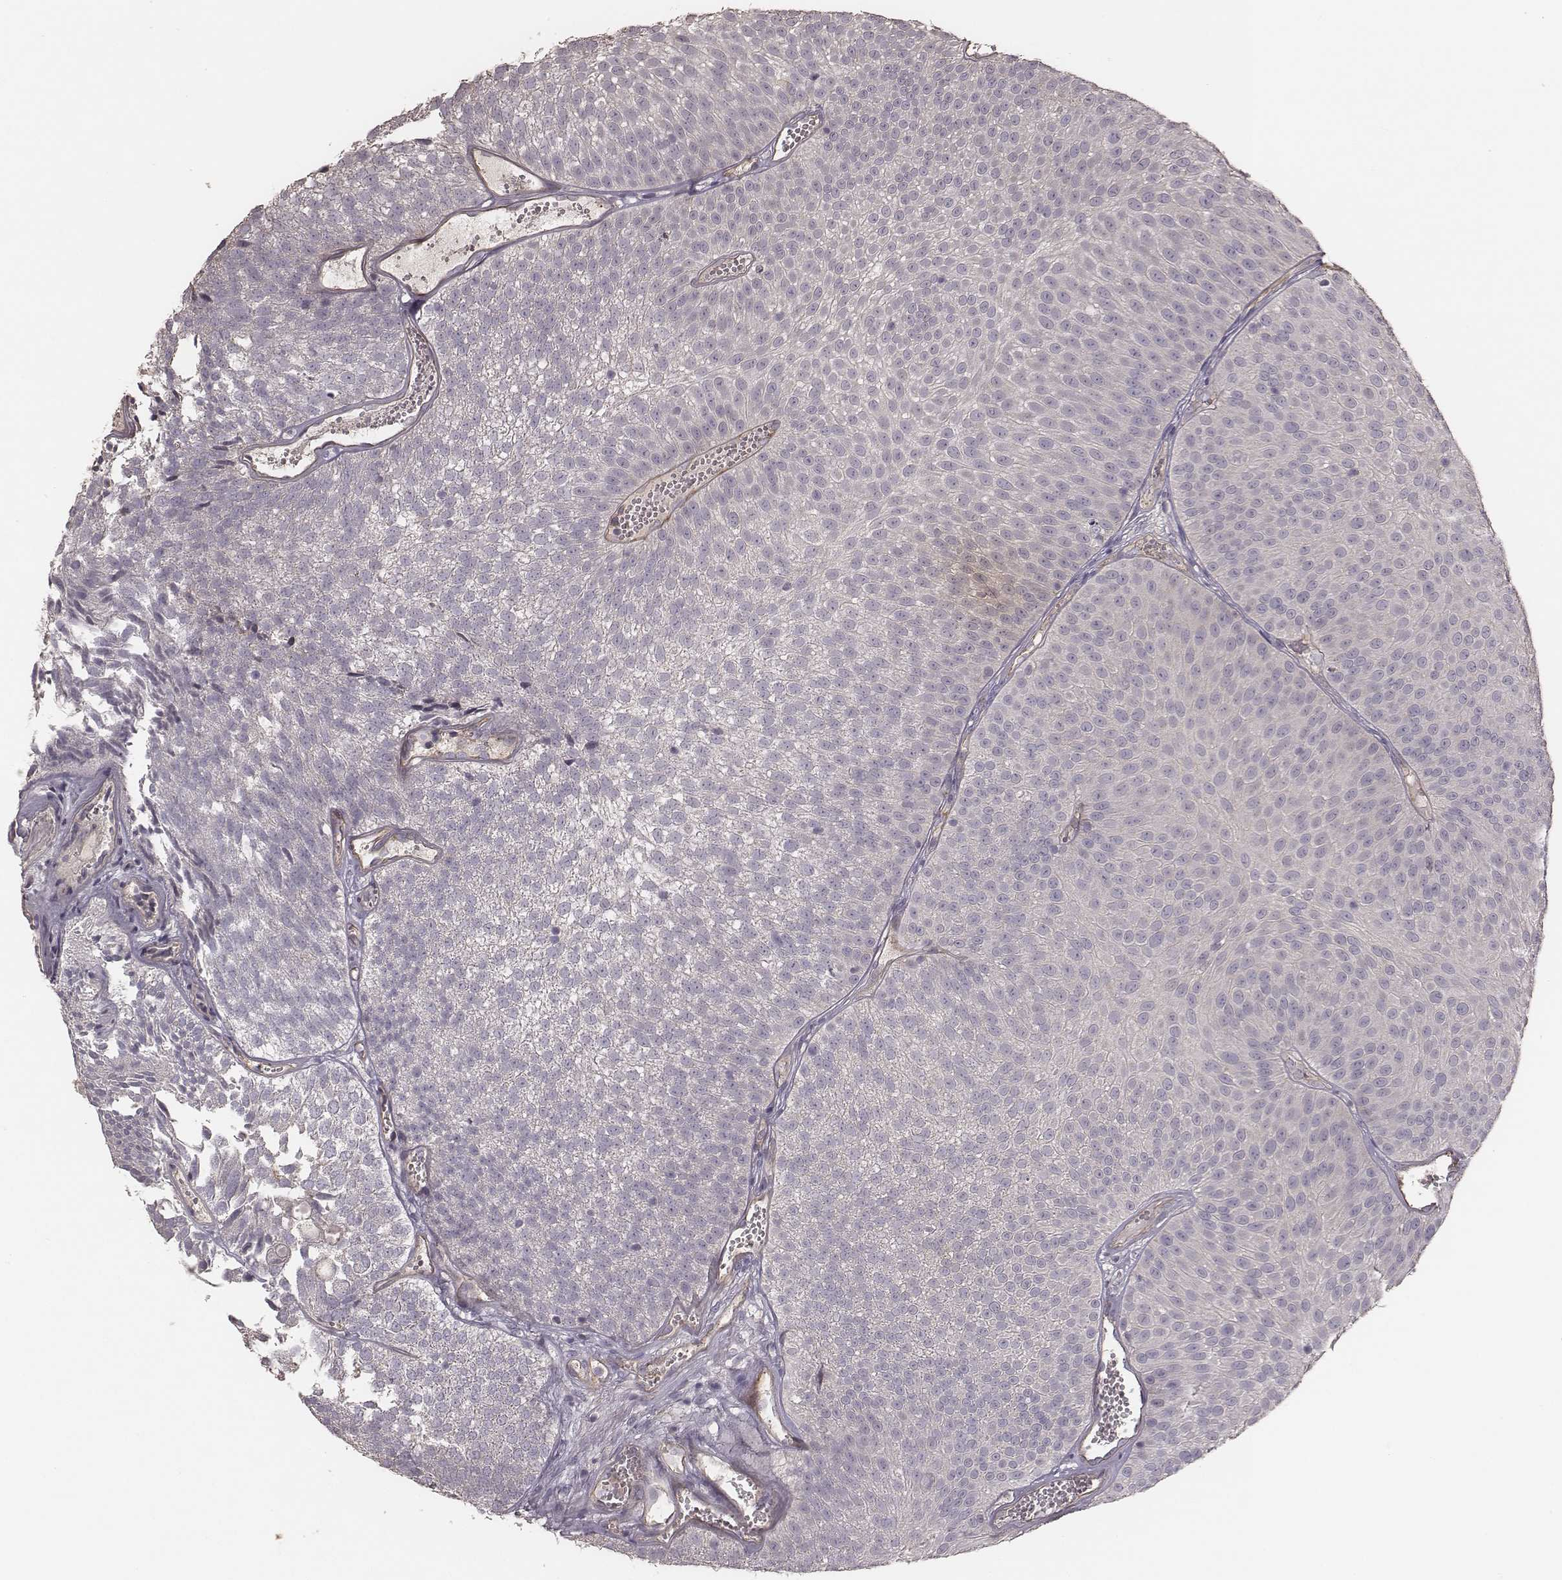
{"staining": {"intensity": "negative", "quantity": "none", "location": "none"}, "tissue": "urothelial cancer", "cell_type": "Tumor cells", "image_type": "cancer", "snomed": [{"axis": "morphology", "description": "Urothelial carcinoma, Low grade"}, {"axis": "topography", "description": "Urinary bladder"}], "caption": "Micrograph shows no significant protein staining in tumor cells of low-grade urothelial carcinoma.", "gene": "OTOGL", "patient": {"sex": "male", "age": 52}}